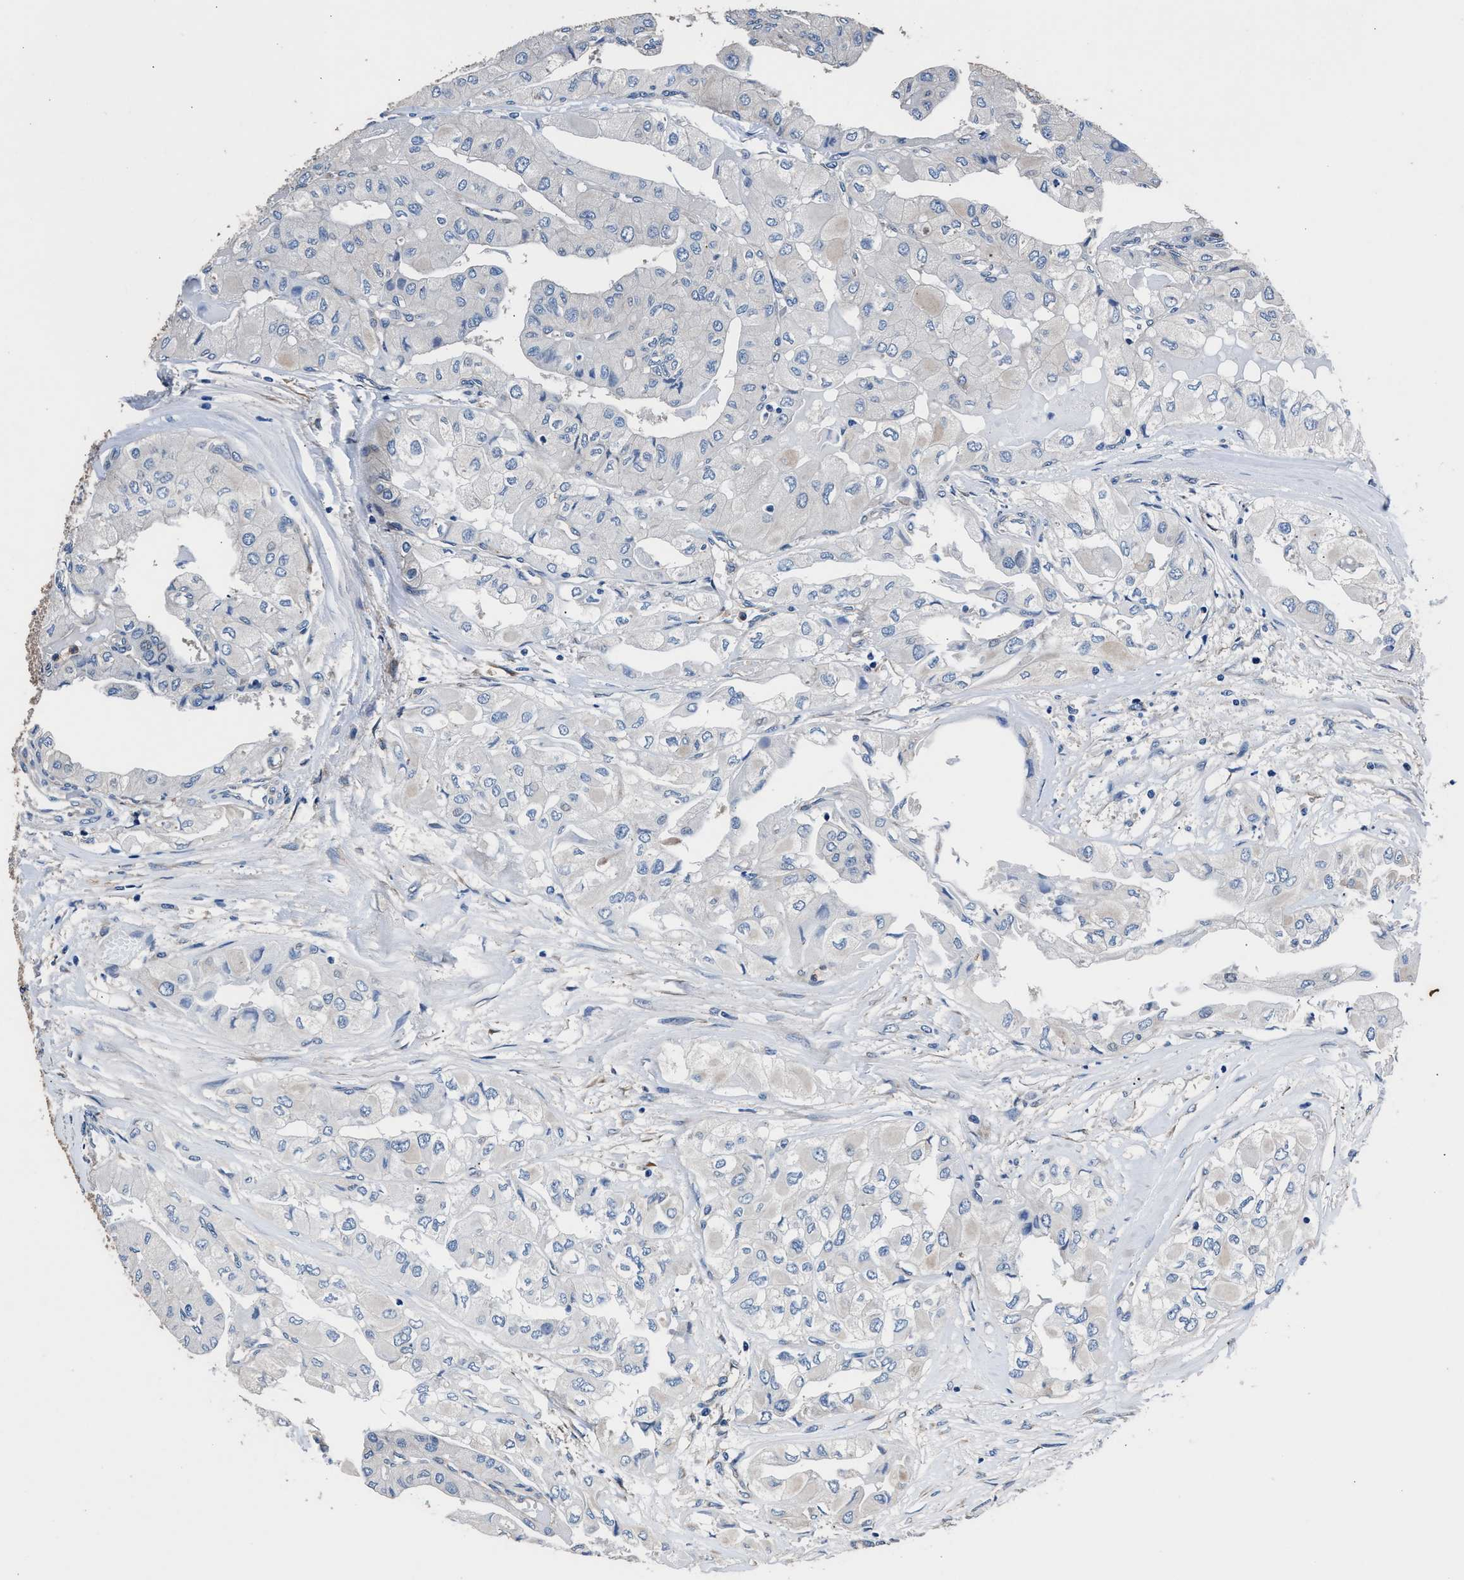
{"staining": {"intensity": "weak", "quantity": "<25%", "location": "cytoplasmic/membranous"}, "tissue": "thyroid cancer", "cell_type": "Tumor cells", "image_type": "cancer", "snomed": [{"axis": "morphology", "description": "Papillary adenocarcinoma, NOS"}, {"axis": "topography", "description": "Thyroid gland"}], "caption": "High magnification brightfield microscopy of thyroid papillary adenocarcinoma stained with DAB (3,3'-diaminobenzidine) (brown) and counterstained with hematoxylin (blue): tumor cells show no significant expression.", "gene": "SH3GL1", "patient": {"sex": "female", "age": 59}}